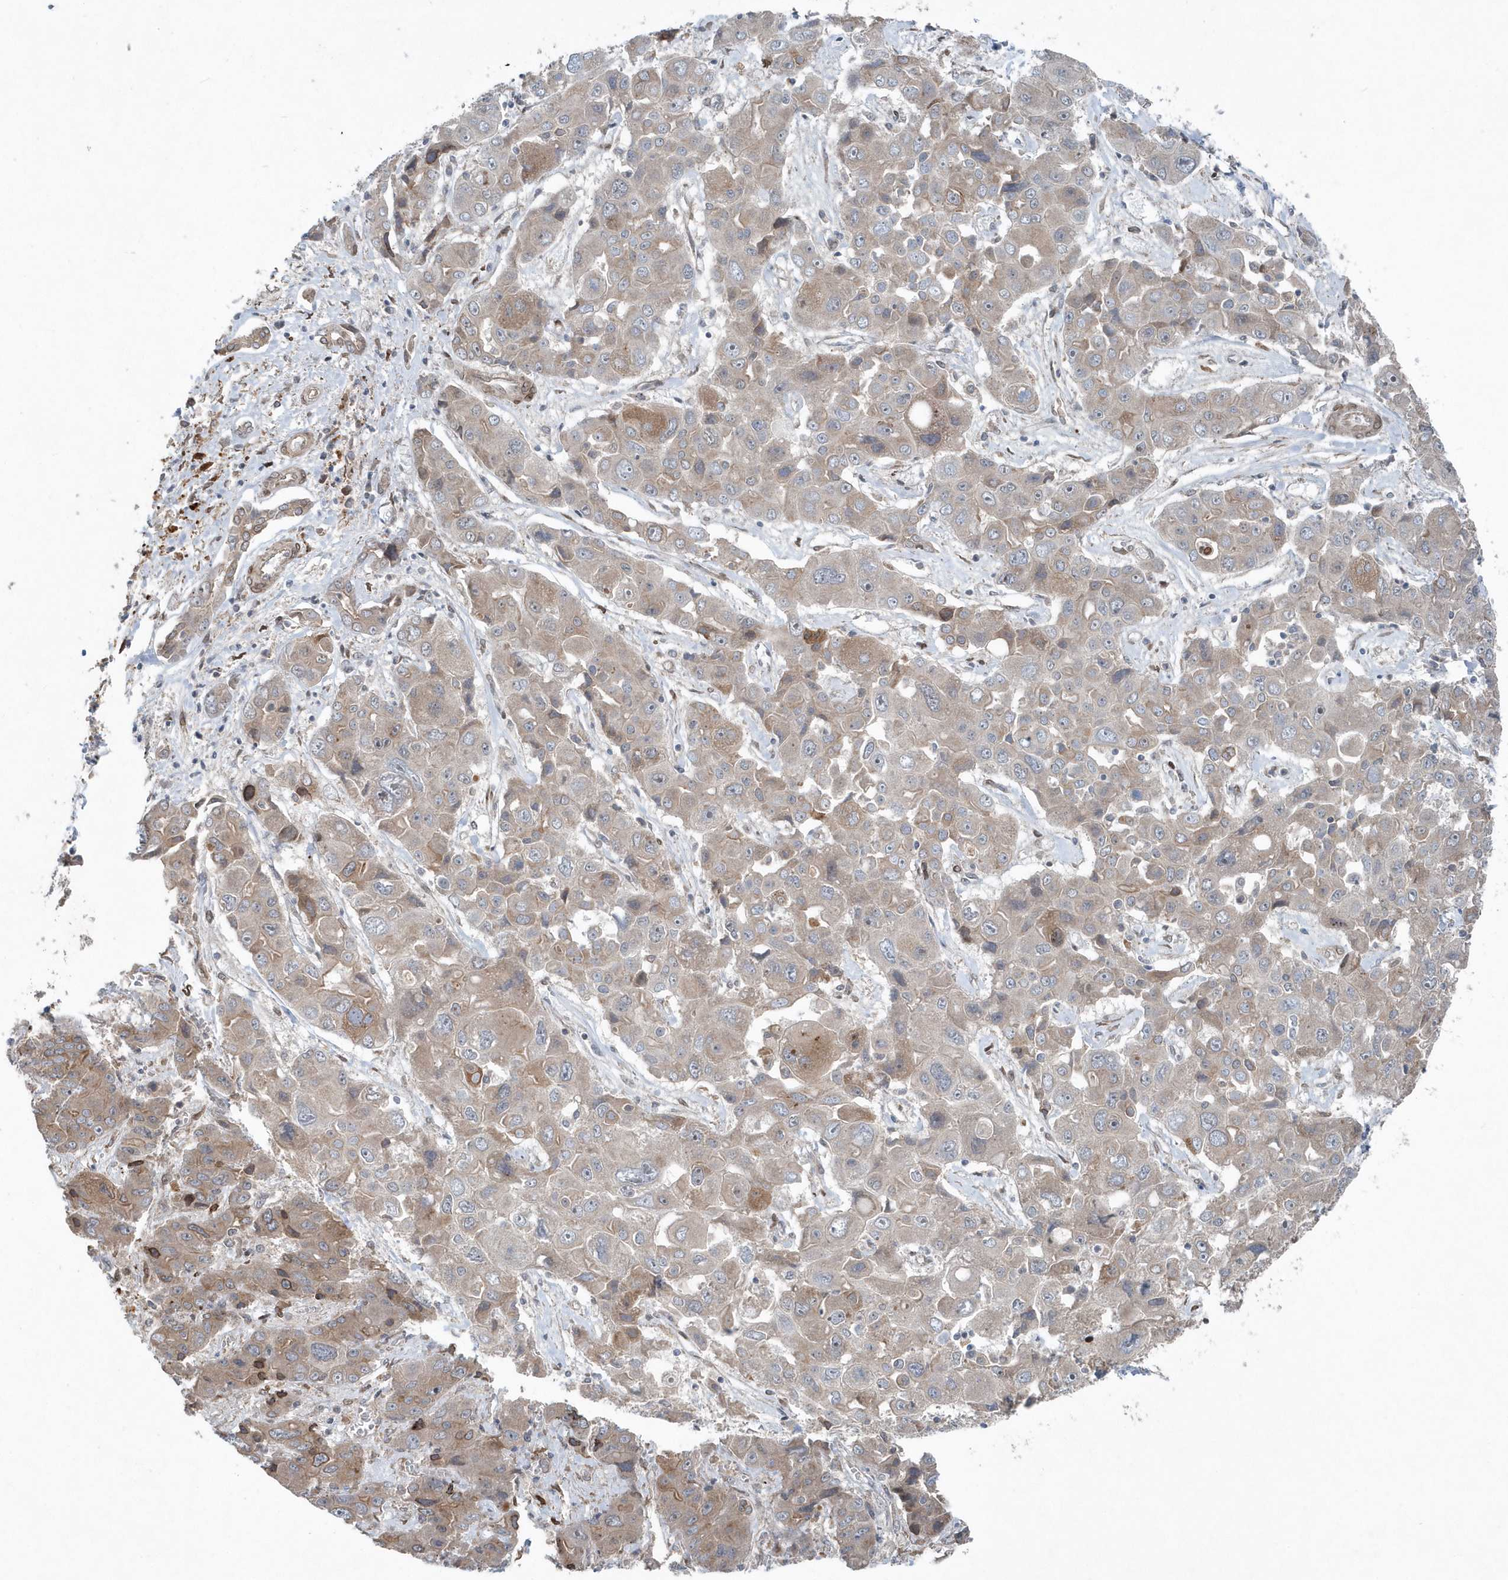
{"staining": {"intensity": "weak", "quantity": "<25%", "location": "cytoplasmic/membranous"}, "tissue": "liver cancer", "cell_type": "Tumor cells", "image_type": "cancer", "snomed": [{"axis": "morphology", "description": "Cholangiocarcinoma"}, {"axis": "topography", "description": "Liver"}], "caption": "IHC histopathology image of human liver cholangiocarcinoma stained for a protein (brown), which displays no expression in tumor cells. Nuclei are stained in blue.", "gene": "MCC", "patient": {"sex": "male", "age": 67}}